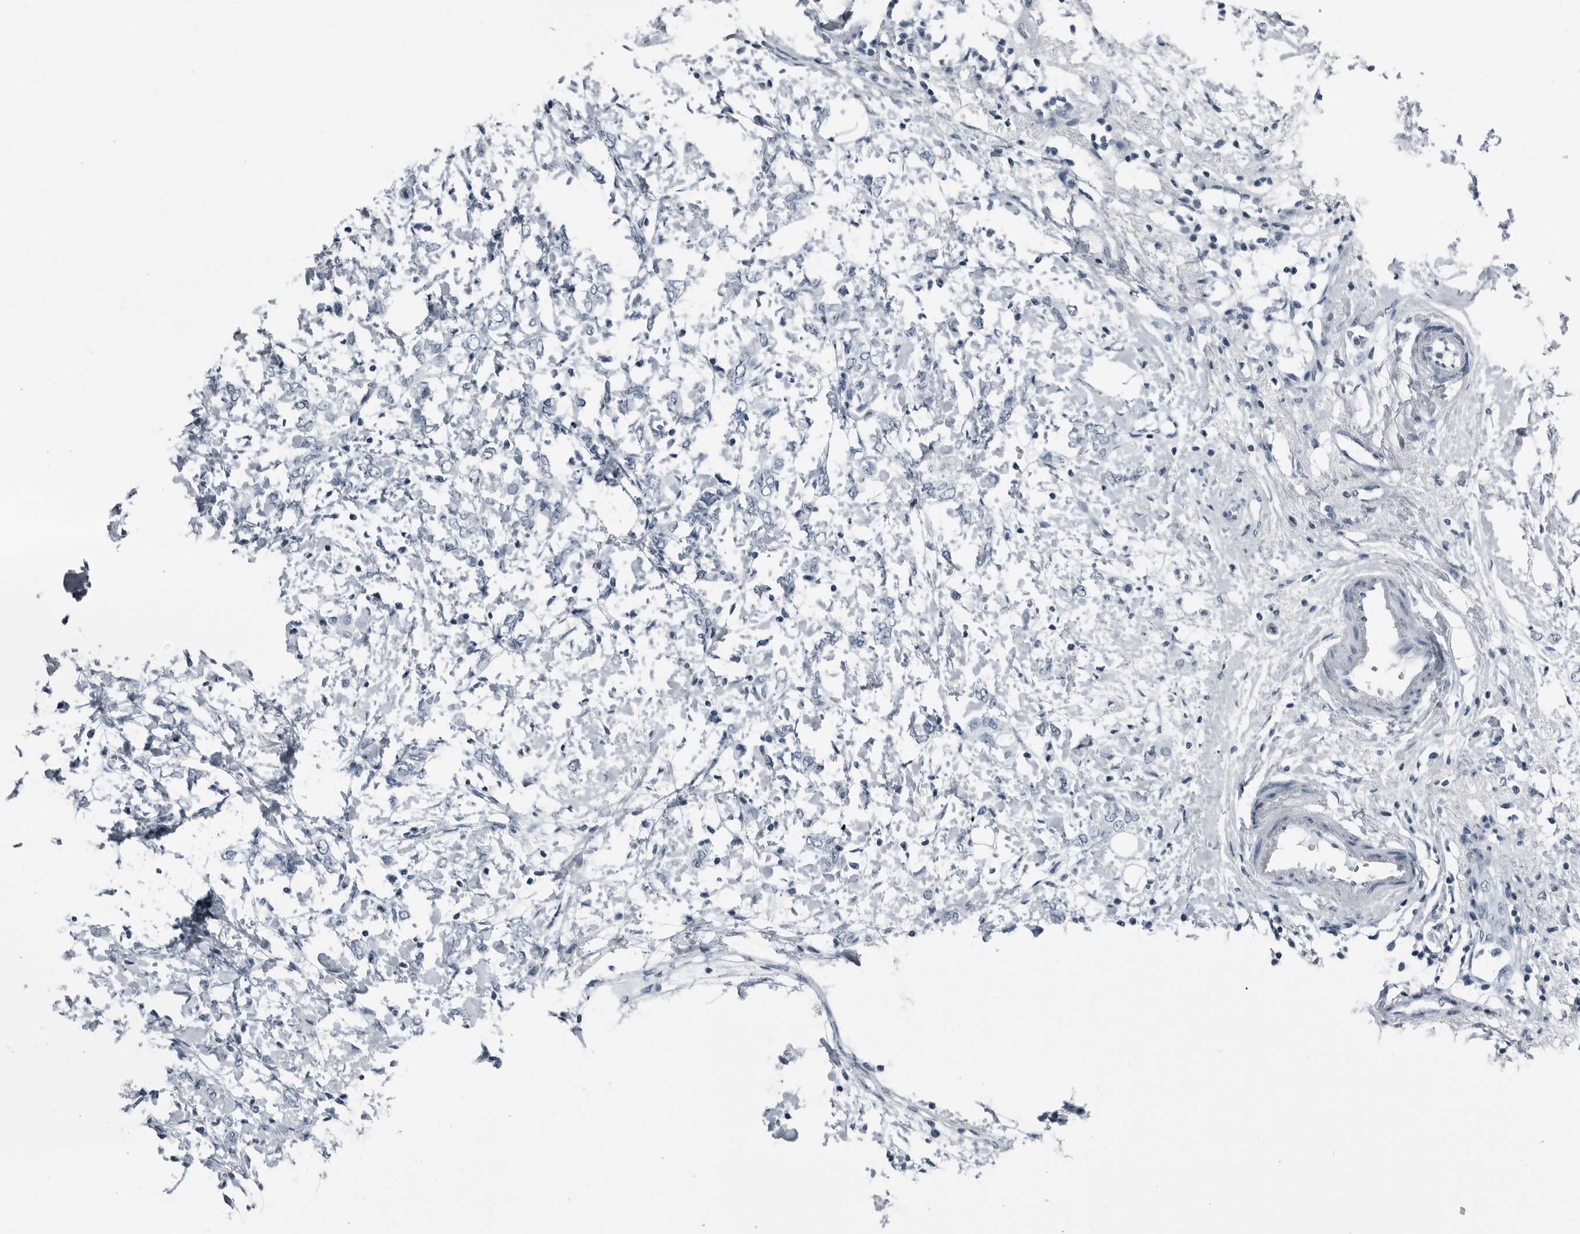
{"staining": {"intensity": "negative", "quantity": "none", "location": "none"}, "tissue": "breast cancer", "cell_type": "Tumor cells", "image_type": "cancer", "snomed": [{"axis": "morphology", "description": "Normal tissue, NOS"}, {"axis": "morphology", "description": "Lobular carcinoma"}, {"axis": "topography", "description": "Breast"}], "caption": "A high-resolution image shows IHC staining of breast cancer (lobular carcinoma), which reveals no significant staining in tumor cells. The staining was performed using DAB to visualize the protein expression in brown, while the nuclei were stained in blue with hematoxylin (Magnification: 20x).", "gene": "PRSS1", "patient": {"sex": "female", "age": 47}}